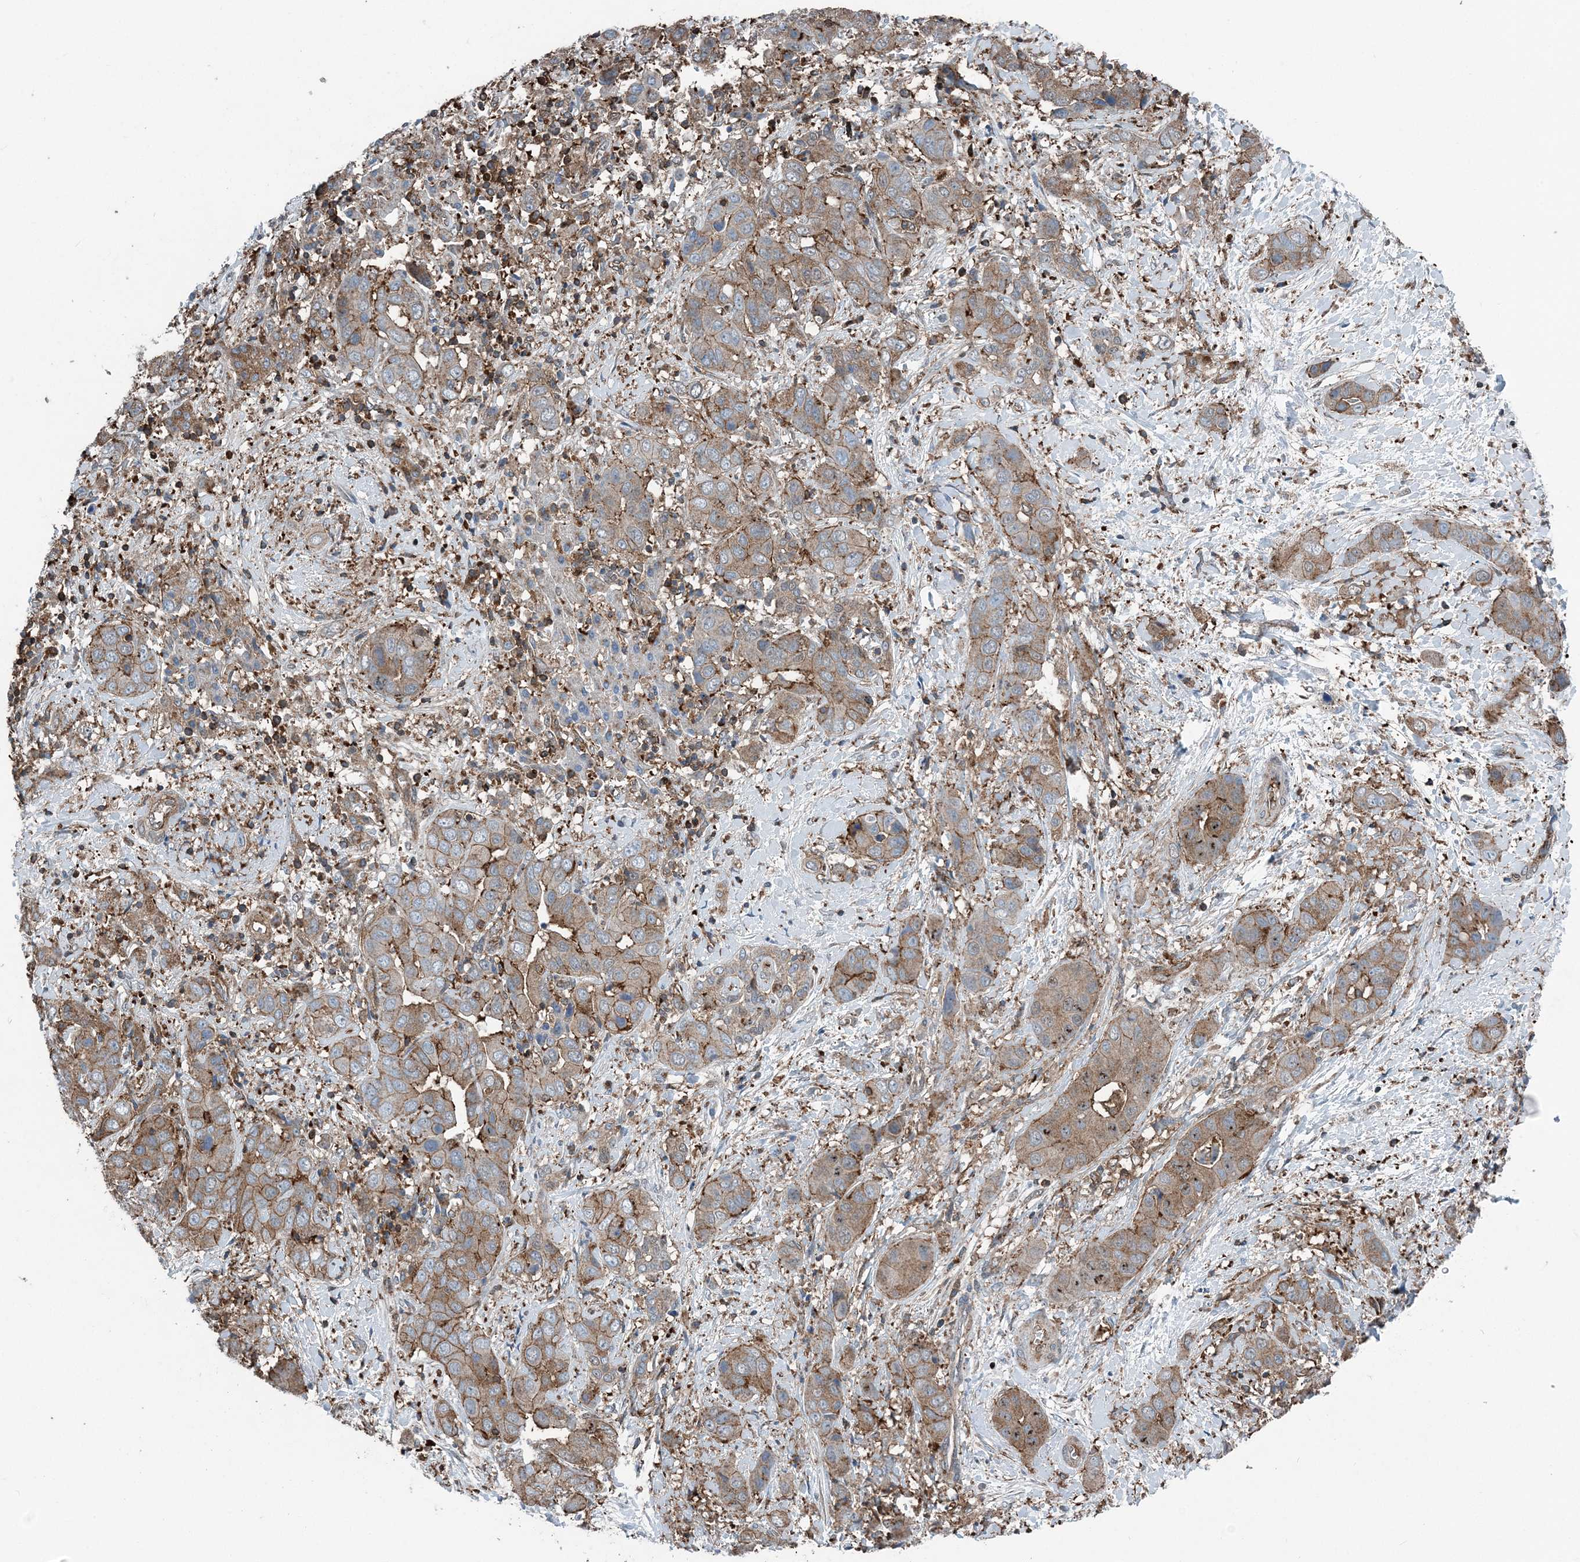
{"staining": {"intensity": "moderate", "quantity": ">75%", "location": "cytoplasmic/membranous"}, "tissue": "liver cancer", "cell_type": "Tumor cells", "image_type": "cancer", "snomed": [{"axis": "morphology", "description": "Cholangiocarcinoma"}, {"axis": "topography", "description": "Liver"}], "caption": "Tumor cells demonstrate moderate cytoplasmic/membranous expression in about >75% of cells in liver cancer.", "gene": "CFL1", "patient": {"sex": "female", "age": 52}}